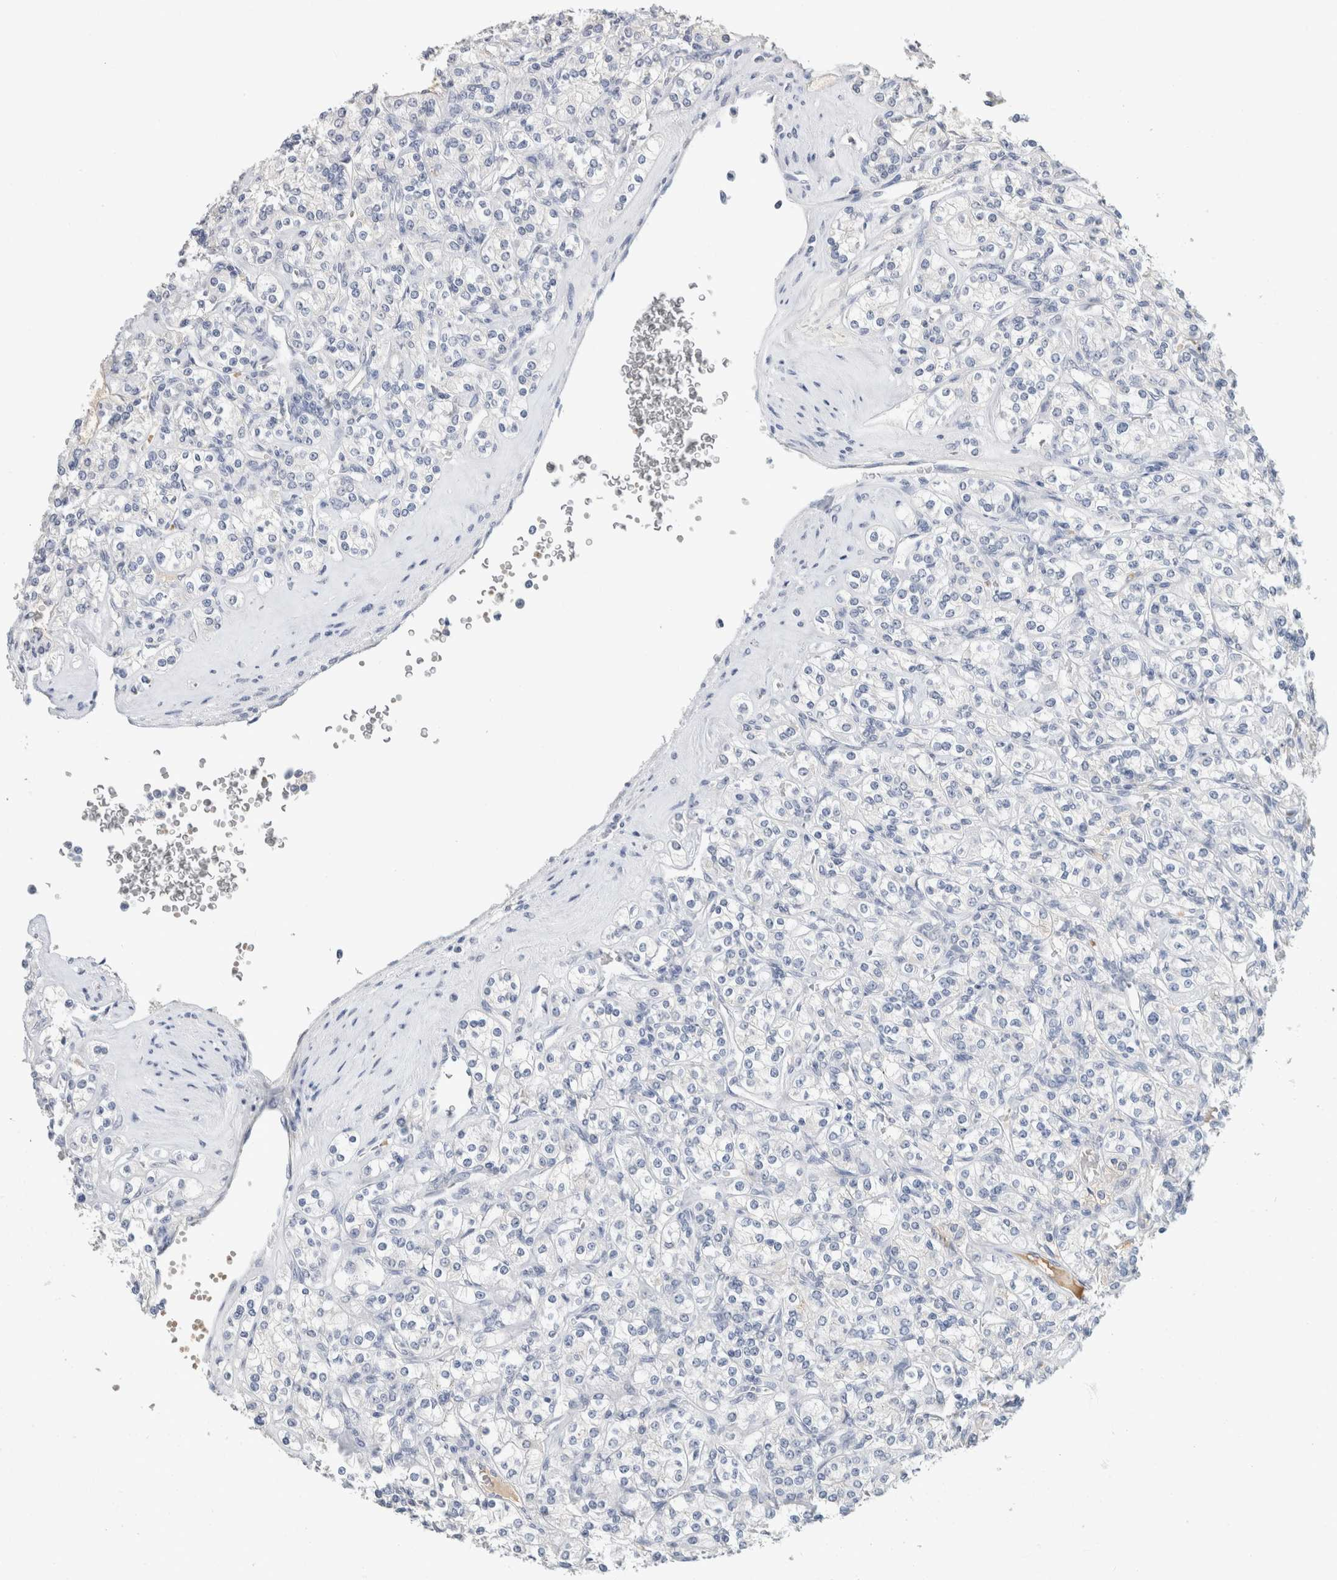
{"staining": {"intensity": "negative", "quantity": "none", "location": "none"}, "tissue": "renal cancer", "cell_type": "Tumor cells", "image_type": "cancer", "snomed": [{"axis": "morphology", "description": "Adenocarcinoma, NOS"}, {"axis": "topography", "description": "Kidney"}], "caption": "A high-resolution image shows immunohistochemistry staining of renal cancer, which displays no significant expression in tumor cells.", "gene": "SCGB1A1", "patient": {"sex": "male", "age": 77}}